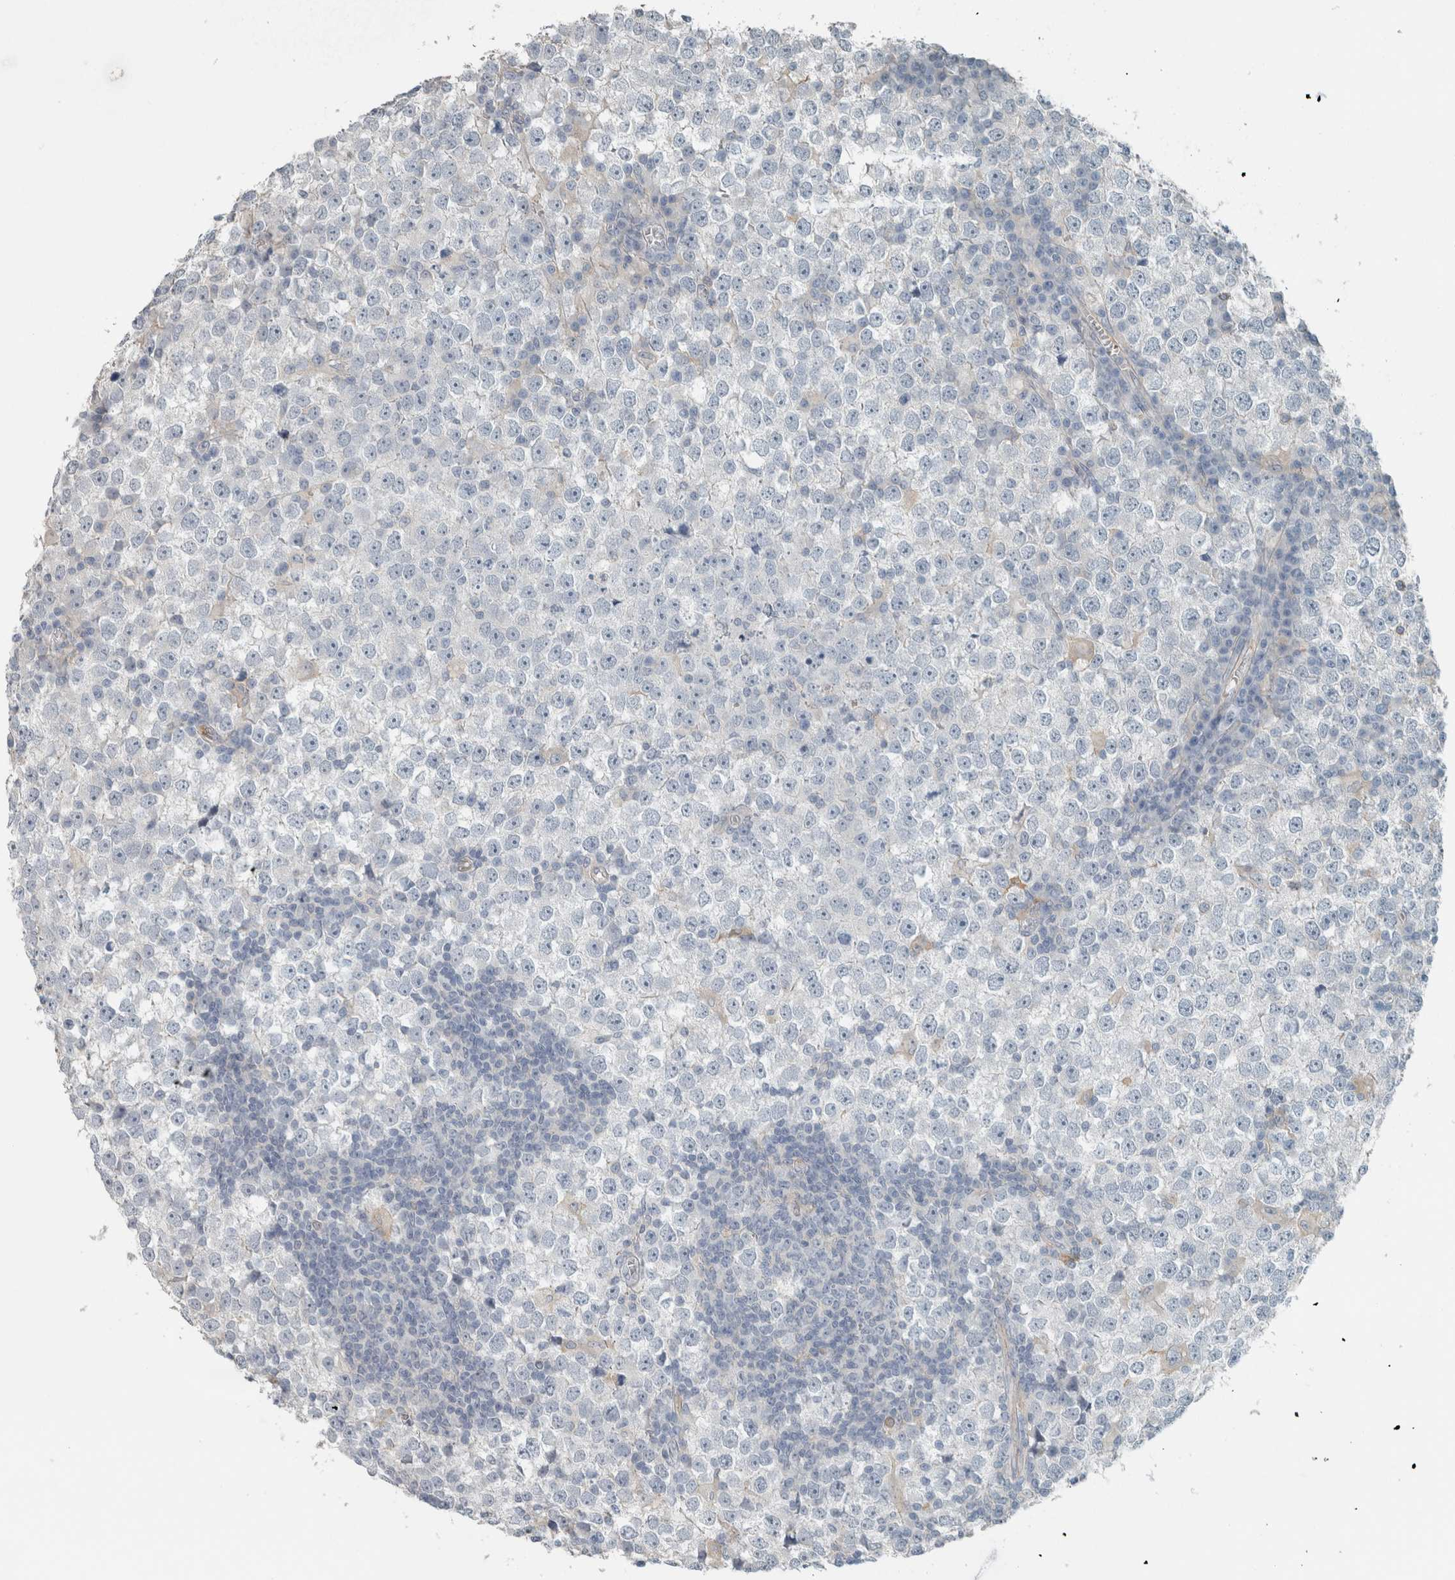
{"staining": {"intensity": "negative", "quantity": "none", "location": "none"}, "tissue": "testis cancer", "cell_type": "Tumor cells", "image_type": "cancer", "snomed": [{"axis": "morphology", "description": "Seminoma, NOS"}, {"axis": "topography", "description": "Testis"}], "caption": "Immunohistochemical staining of seminoma (testis) shows no significant expression in tumor cells. (DAB immunohistochemistry, high magnification).", "gene": "SCIN", "patient": {"sex": "male", "age": 65}}